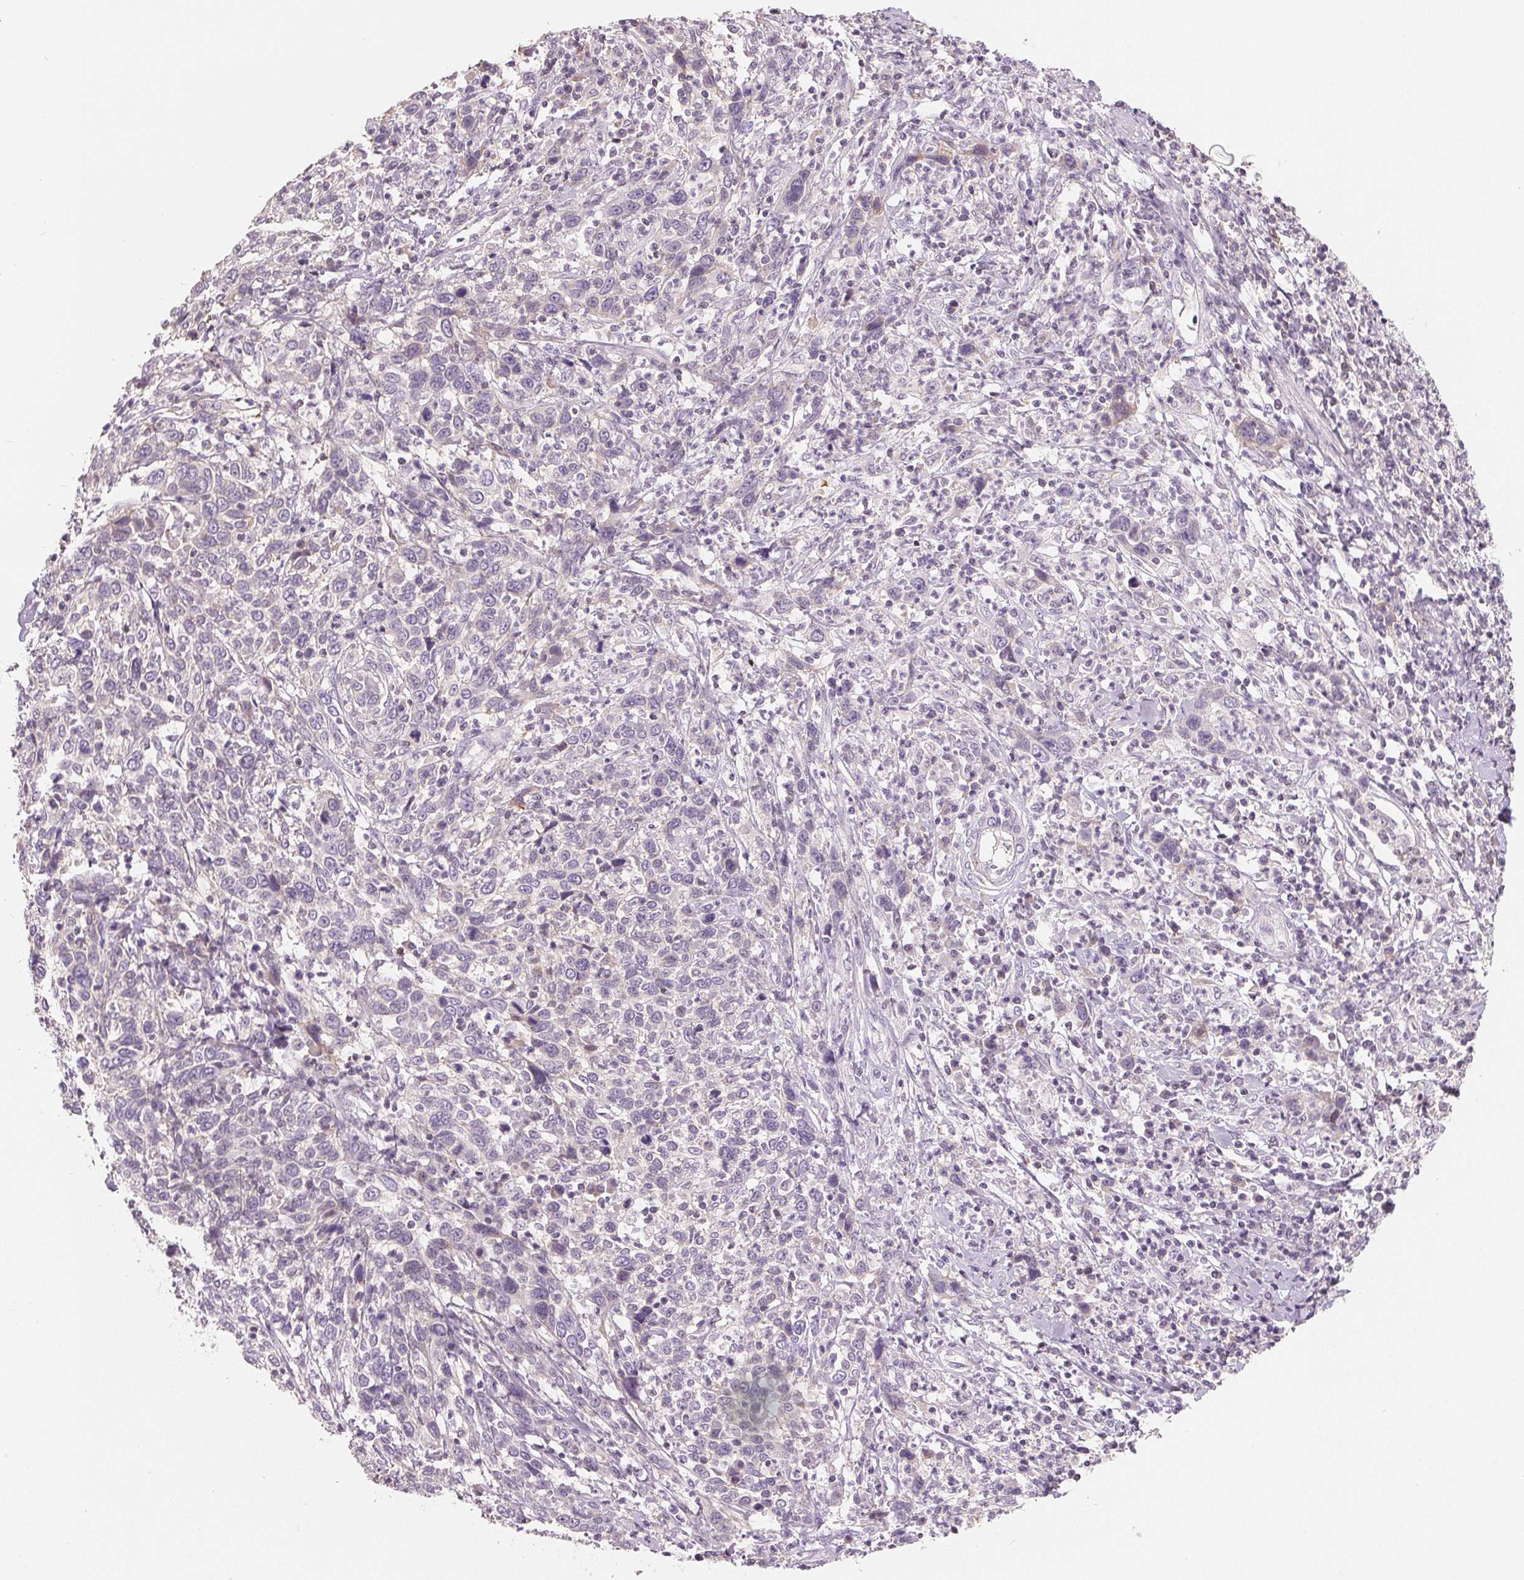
{"staining": {"intensity": "negative", "quantity": "none", "location": "none"}, "tissue": "cervical cancer", "cell_type": "Tumor cells", "image_type": "cancer", "snomed": [{"axis": "morphology", "description": "Squamous cell carcinoma, NOS"}, {"axis": "topography", "description": "Cervix"}], "caption": "This is an immunohistochemistry image of cervical cancer. There is no staining in tumor cells.", "gene": "VTCN1", "patient": {"sex": "female", "age": 46}}